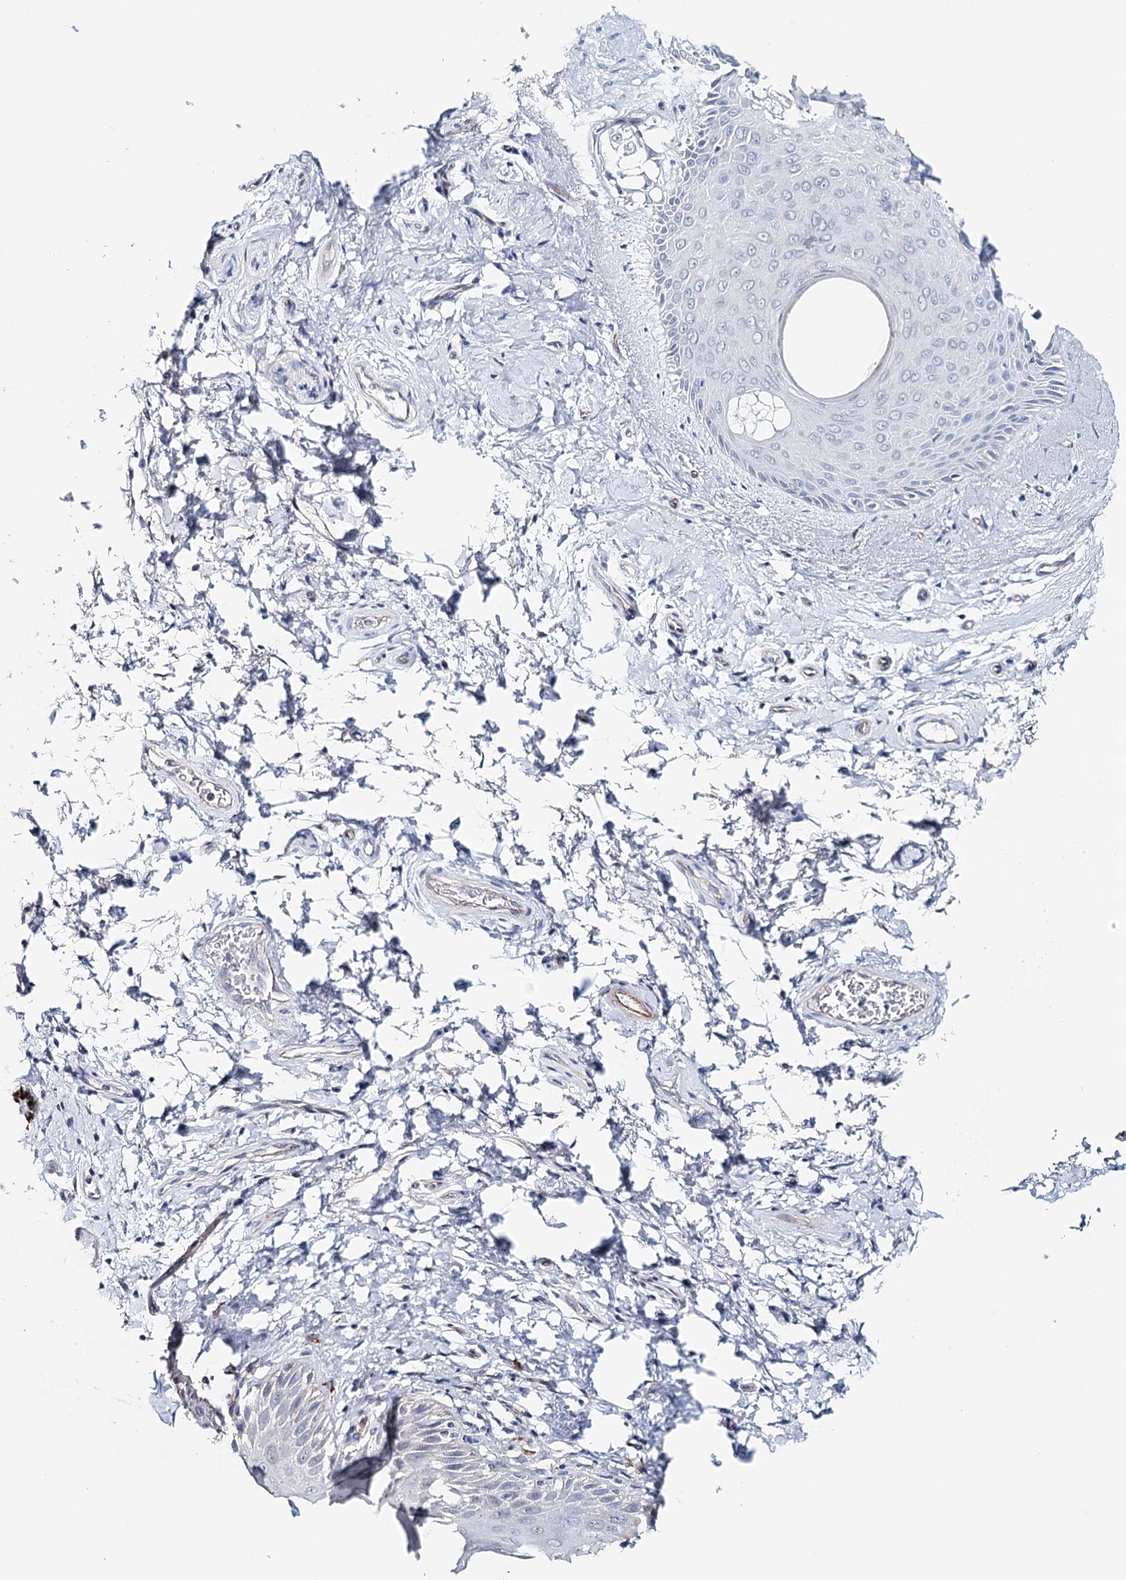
{"staining": {"intensity": "negative", "quantity": "none", "location": "none"}, "tissue": "skin", "cell_type": "Epidermal cells", "image_type": "normal", "snomed": [{"axis": "morphology", "description": "Normal tissue, NOS"}, {"axis": "topography", "description": "Anal"}], "caption": "Immunohistochemical staining of benign skin reveals no significant expression in epidermal cells.", "gene": "SYNPO", "patient": {"sex": "male", "age": 44}}